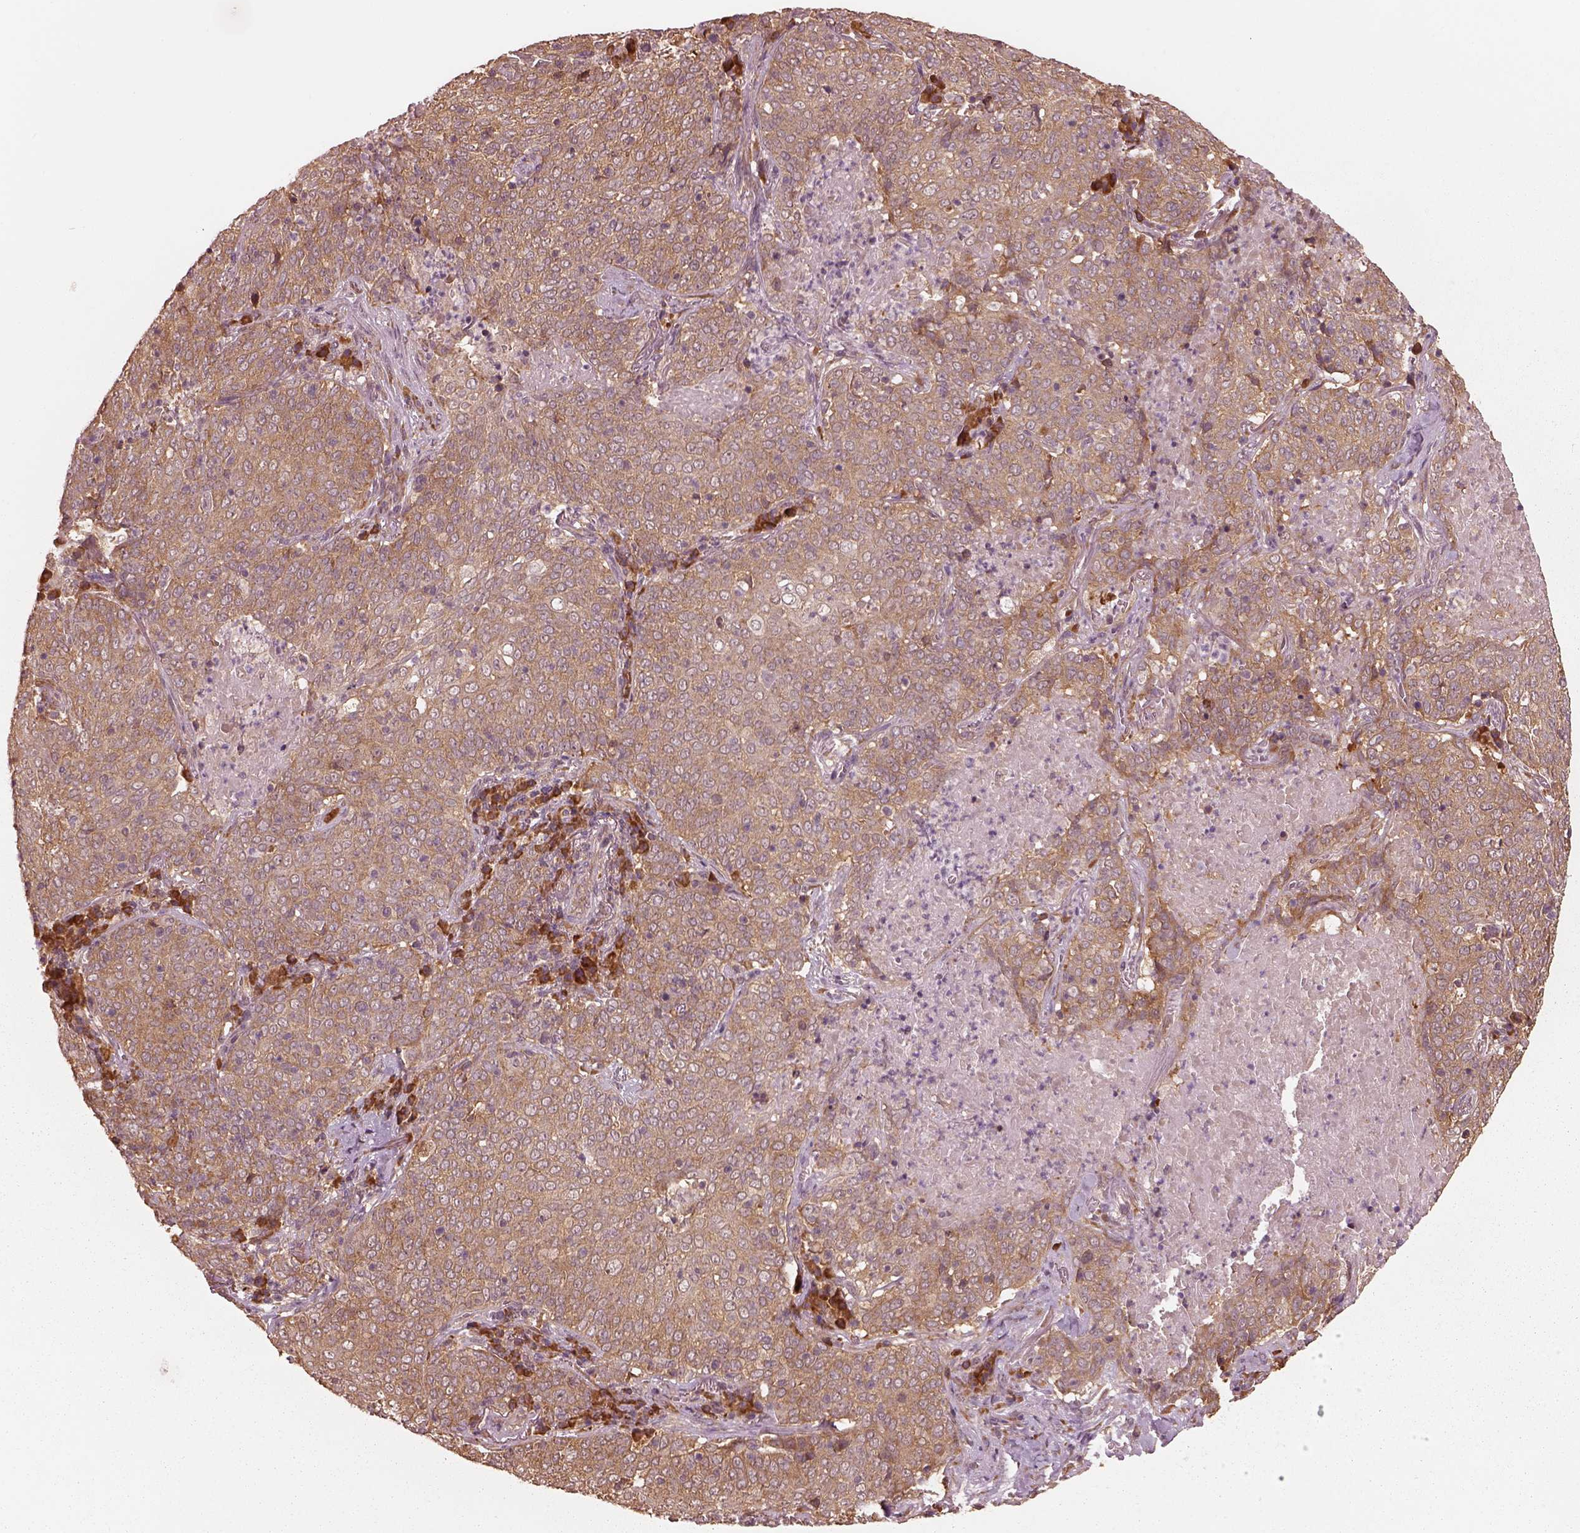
{"staining": {"intensity": "weak", "quantity": ">75%", "location": "cytoplasmic/membranous"}, "tissue": "lung cancer", "cell_type": "Tumor cells", "image_type": "cancer", "snomed": [{"axis": "morphology", "description": "Squamous cell carcinoma, NOS"}, {"axis": "topography", "description": "Lung"}], "caption": "IHC (DAB (3,3'-diaminobenzidine)) staining of human lung squamous cell carcinoma exhibits weak cytoplasmic/membranous protein positivity in approximately >75% of tumor cells.", "gene": "RPS5", "patient": {"sex": "male", "age": 82}}